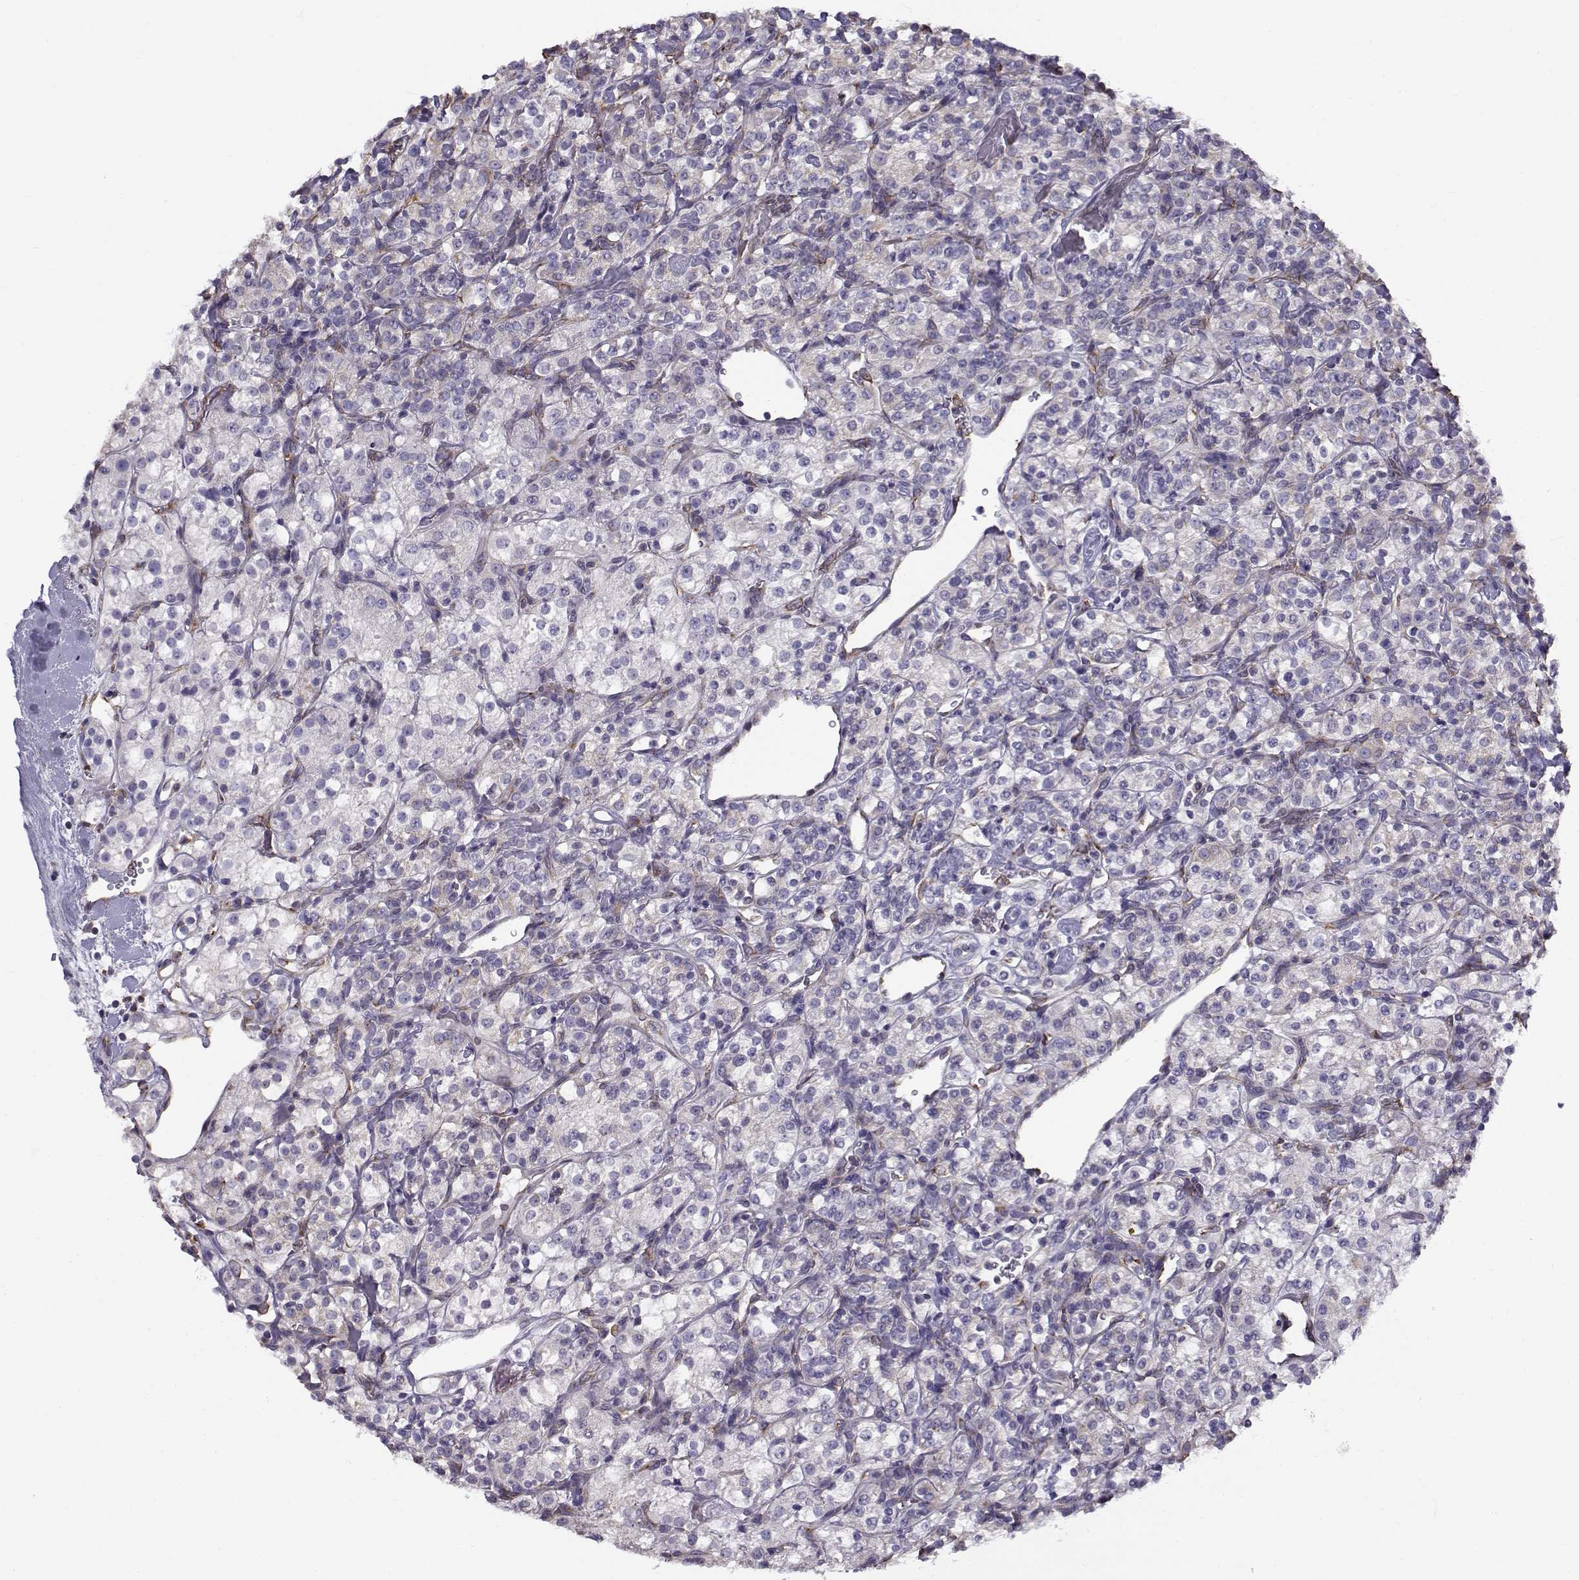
{"staining": {"intensity": "negative", "quantity": "none", "location": "none"}, "tissue": "renal cancer", "cell_type": "Tumor cells", "image_type": "cancer", "snomed": [{"axis": "morphology", "description": "Adenocarcinoma, NOS"}, {"axis": "topography", "description": "Kidney"}], "caption": "Immunohistochemistry of human adenocarcinoma (renal) displays no staining in tumor cells.", "gene": "BEND6", "patient": {"sex": "male", "age": 77}}